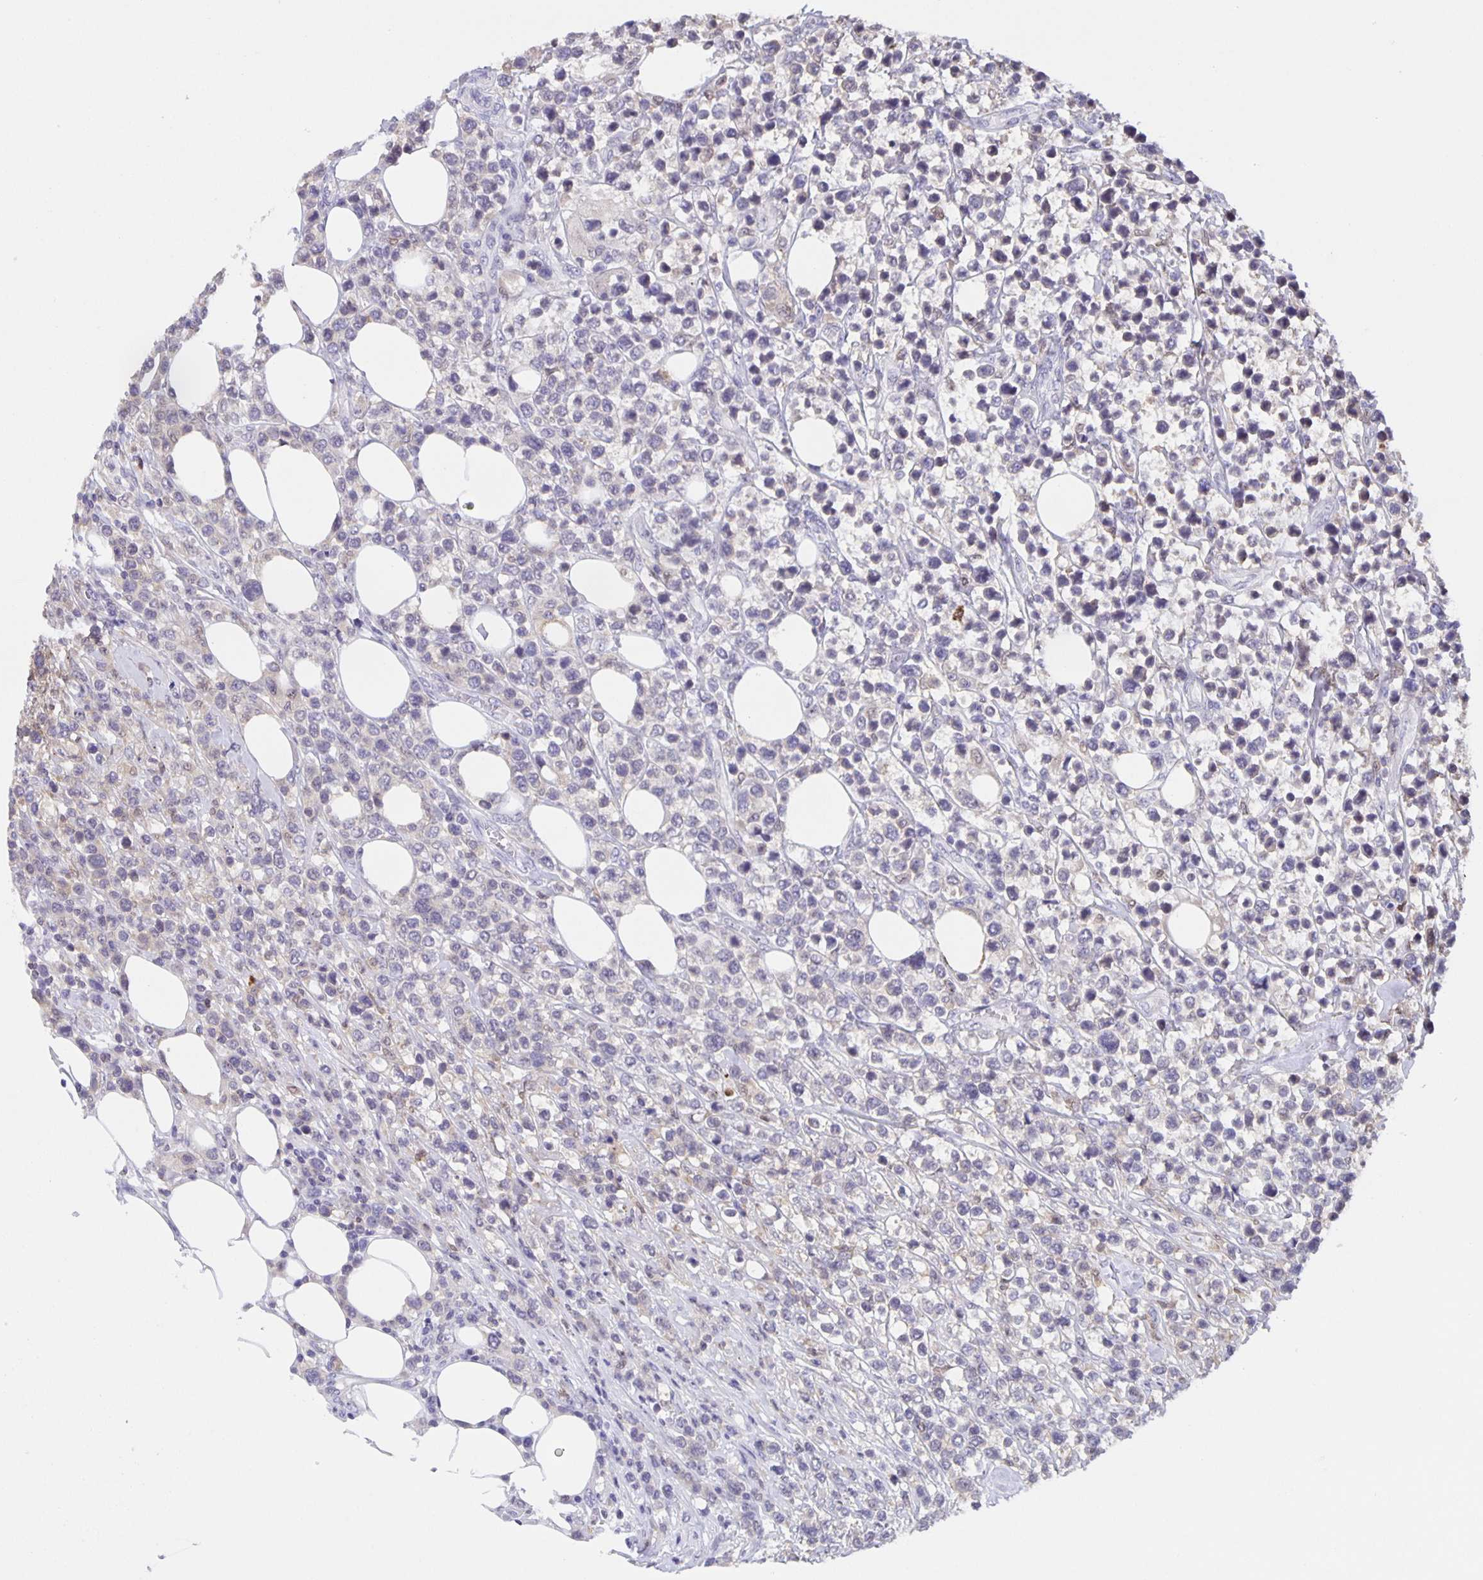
{"staining": {"intensity": "negative", "quantity": "none", "location": "none"}, "tissue": "lymphoma", "cell_type": "Tumor cells", "image_type": "cancer", "snomed": [{"axis": "morphology", "description": "Malignant lymphoma, non-Hodgkin's type, High grade"}, {"axis": "topography", "description": "Soft tissue"}], "caption": "A histopathology image of lymphoma stained for a protein exhibits no brown staining in tumor cells. Nuclei are stained in blue.", "gene": "MARCHF6", "patient": {"sex": "female", "age": 56}}